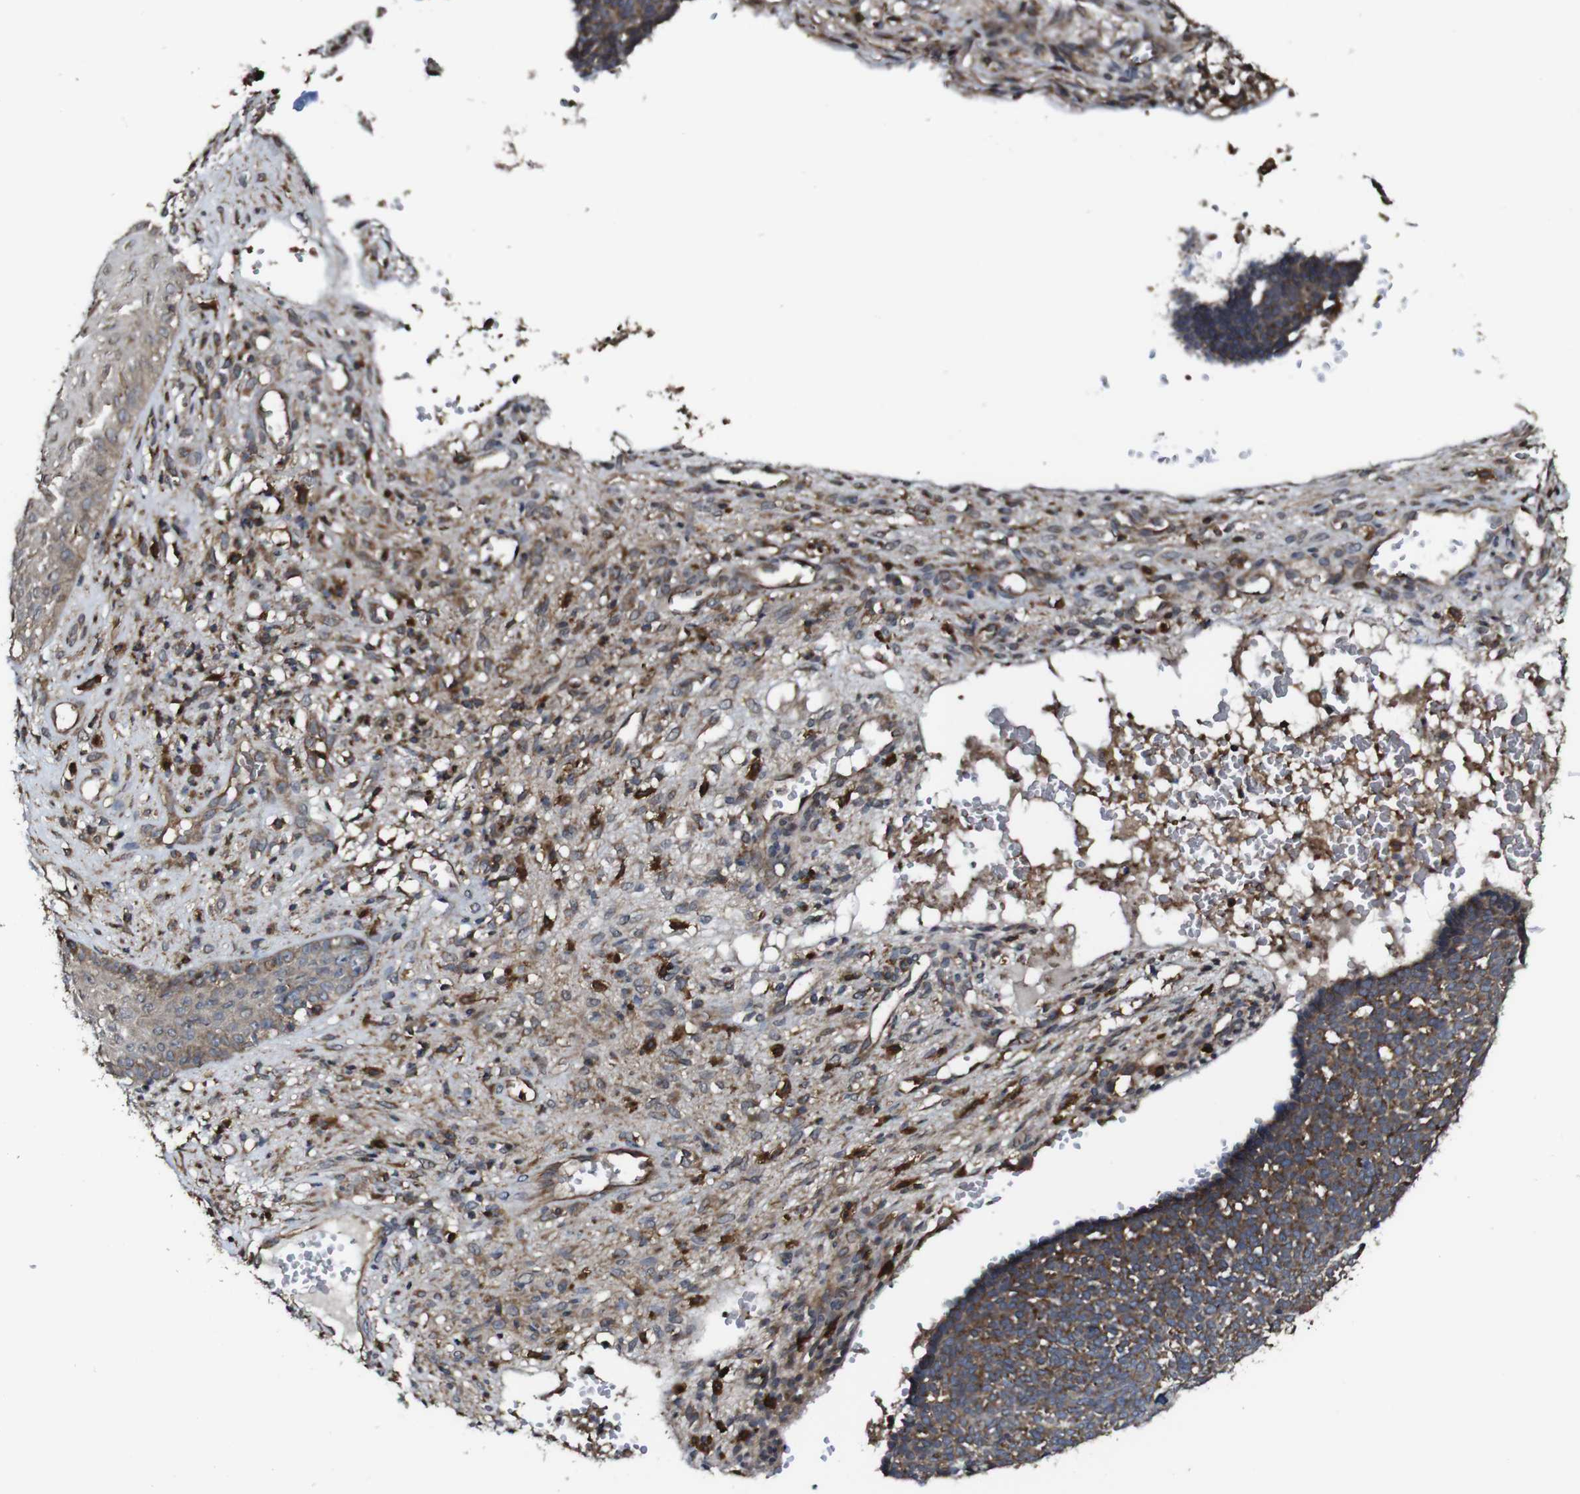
{"staining": {"intensity": "moderate", "quantity": "25%-75%", "location": "cytoplasmic/membranous"}, "tissue": "skin cancer", "cell_type": "Tumor cells", "image_type": "cancer", "snomed": [{"axis": "morphology", "description": "Basal cell carcinoma"}, {"axis": "topography", "description": "Skin"}], "caption": "Immunohistochemistry (DAB (3,3'-diaminobenzidine)) staining of human skin basal cell carcinoma reveals moderate cytoplasmic/membranous protein staining in about 25%-75% of tumor cells.", "gene": "TNIK", "patient": {"sex": "male", "age": 84}}